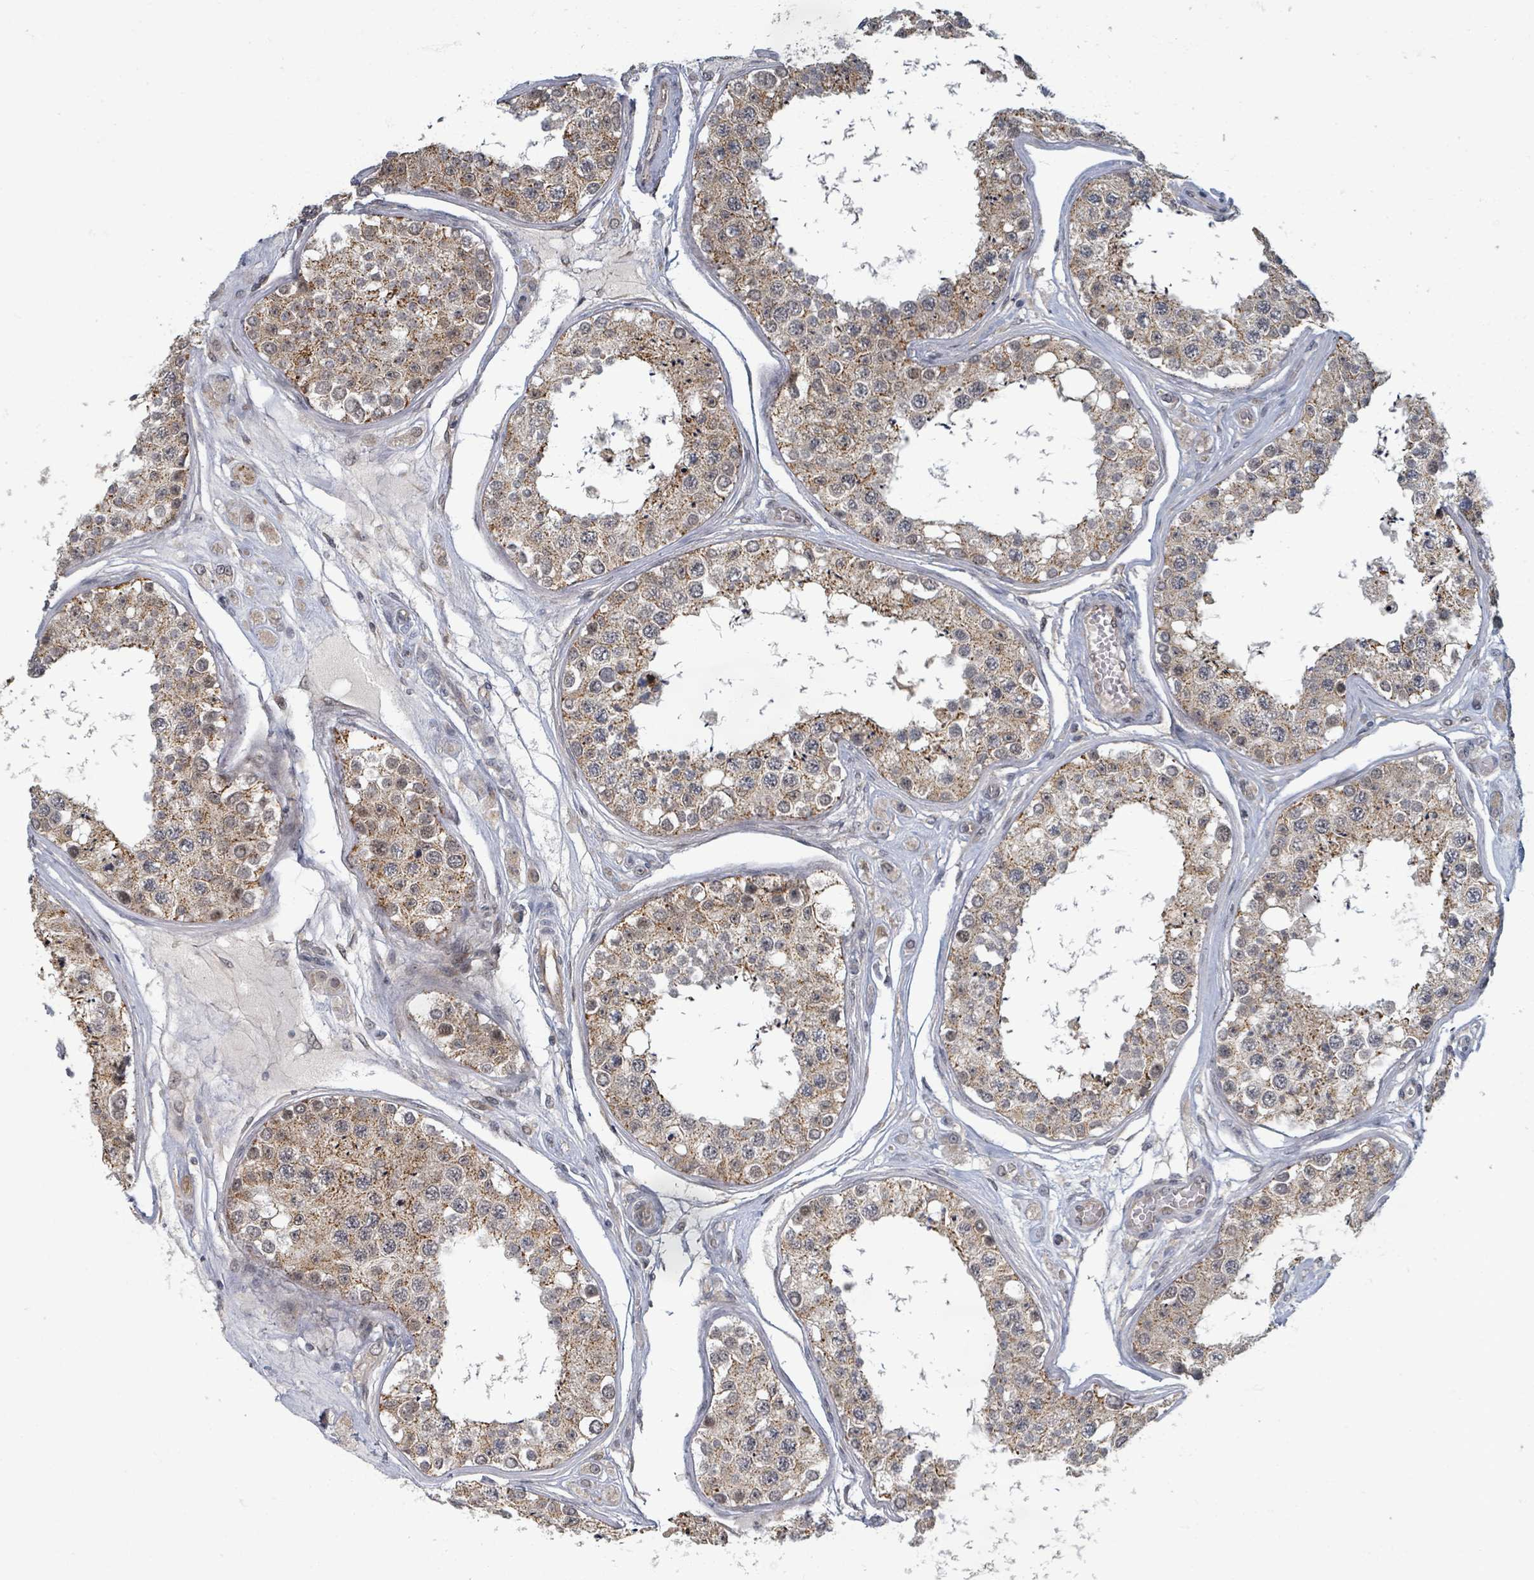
{"staining": {"intensity": "moderate", "quantity": ">75%", "location": "cytoplasmic/membranous,nuclear"}, "tissue": "testis", "cell_type": "Cells in seminiferous ducts", "image_type": "normal", "snomed": [{"axis": "morphology", "description": "Normal tissue, NOS"}, {"axis": "topography", "description": "Testis"}], "caption": "Brown immunohistochemical staining in normal testis displays moderate cytoplasmic/membranous,nuclear staining in about >75% of cells in seminiferous ducts. The protein is shown in brown color, while the nuclei are stained blue.", "gene": "INTS15", "patient": {"sex": "male", "age": 25}}